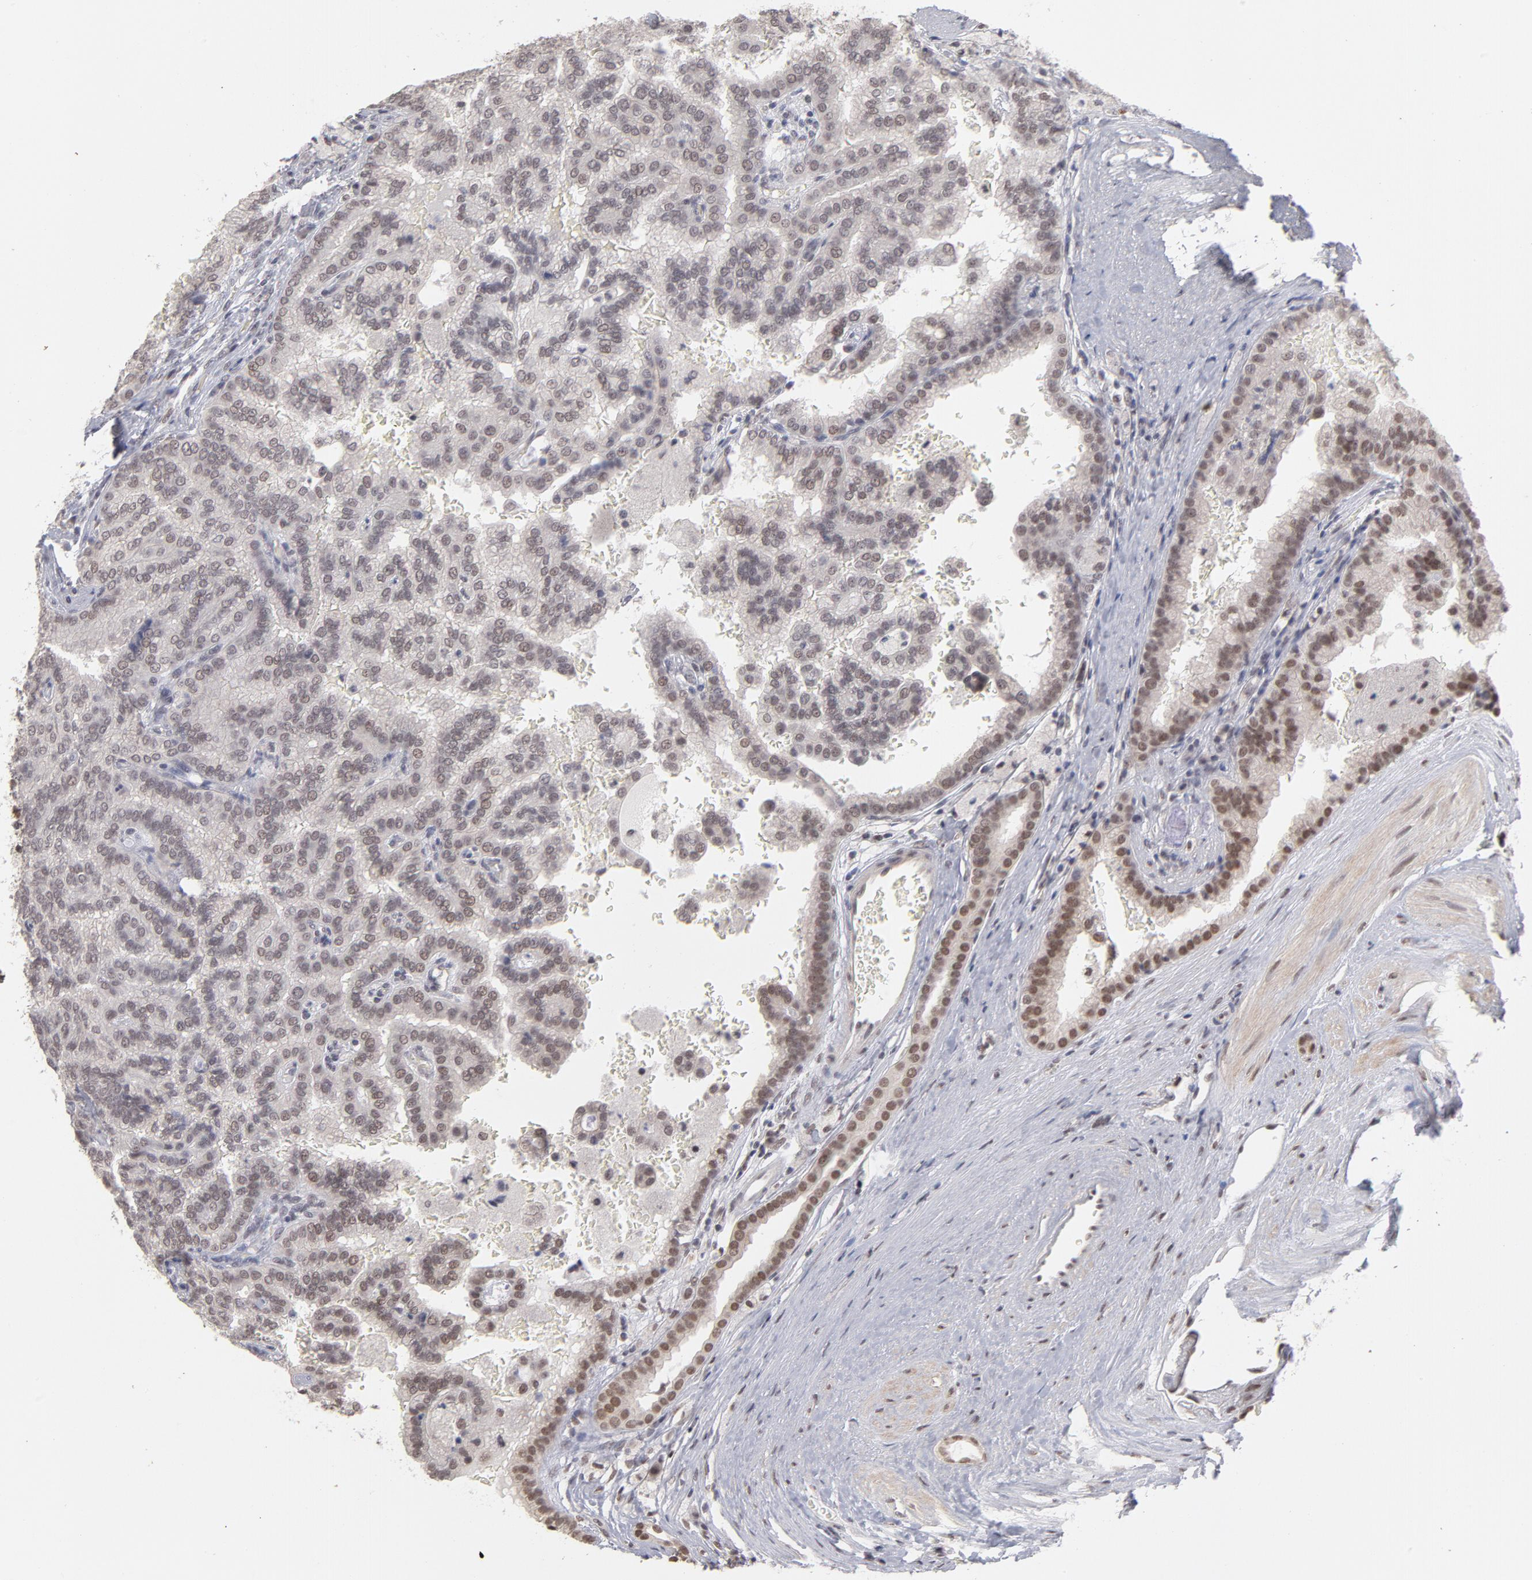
{"staining": {"intensity": "moderate", "quantity": "25%-75%", "location": "cytoplasmic/membranous,nuclear"}, "tissue": "renal cancer", "cell_type": "Tumor cells", "image_type": "cancer", "snomed": [{"axis": "morphology", "description": "Adenocarcinoma, NOS"}, {"axis": "topography", "description": "Kidney"}], "caption": "Approximately 25%-75% of tumor cells in human renal adenocarcinoma reveal moderate cytoplasmic/membranous and nuclear protein positivity as visualized by brown immunohistochemical staining.", "gene": "ZNF3", "patient": {"sex": "male", "age": 61}}